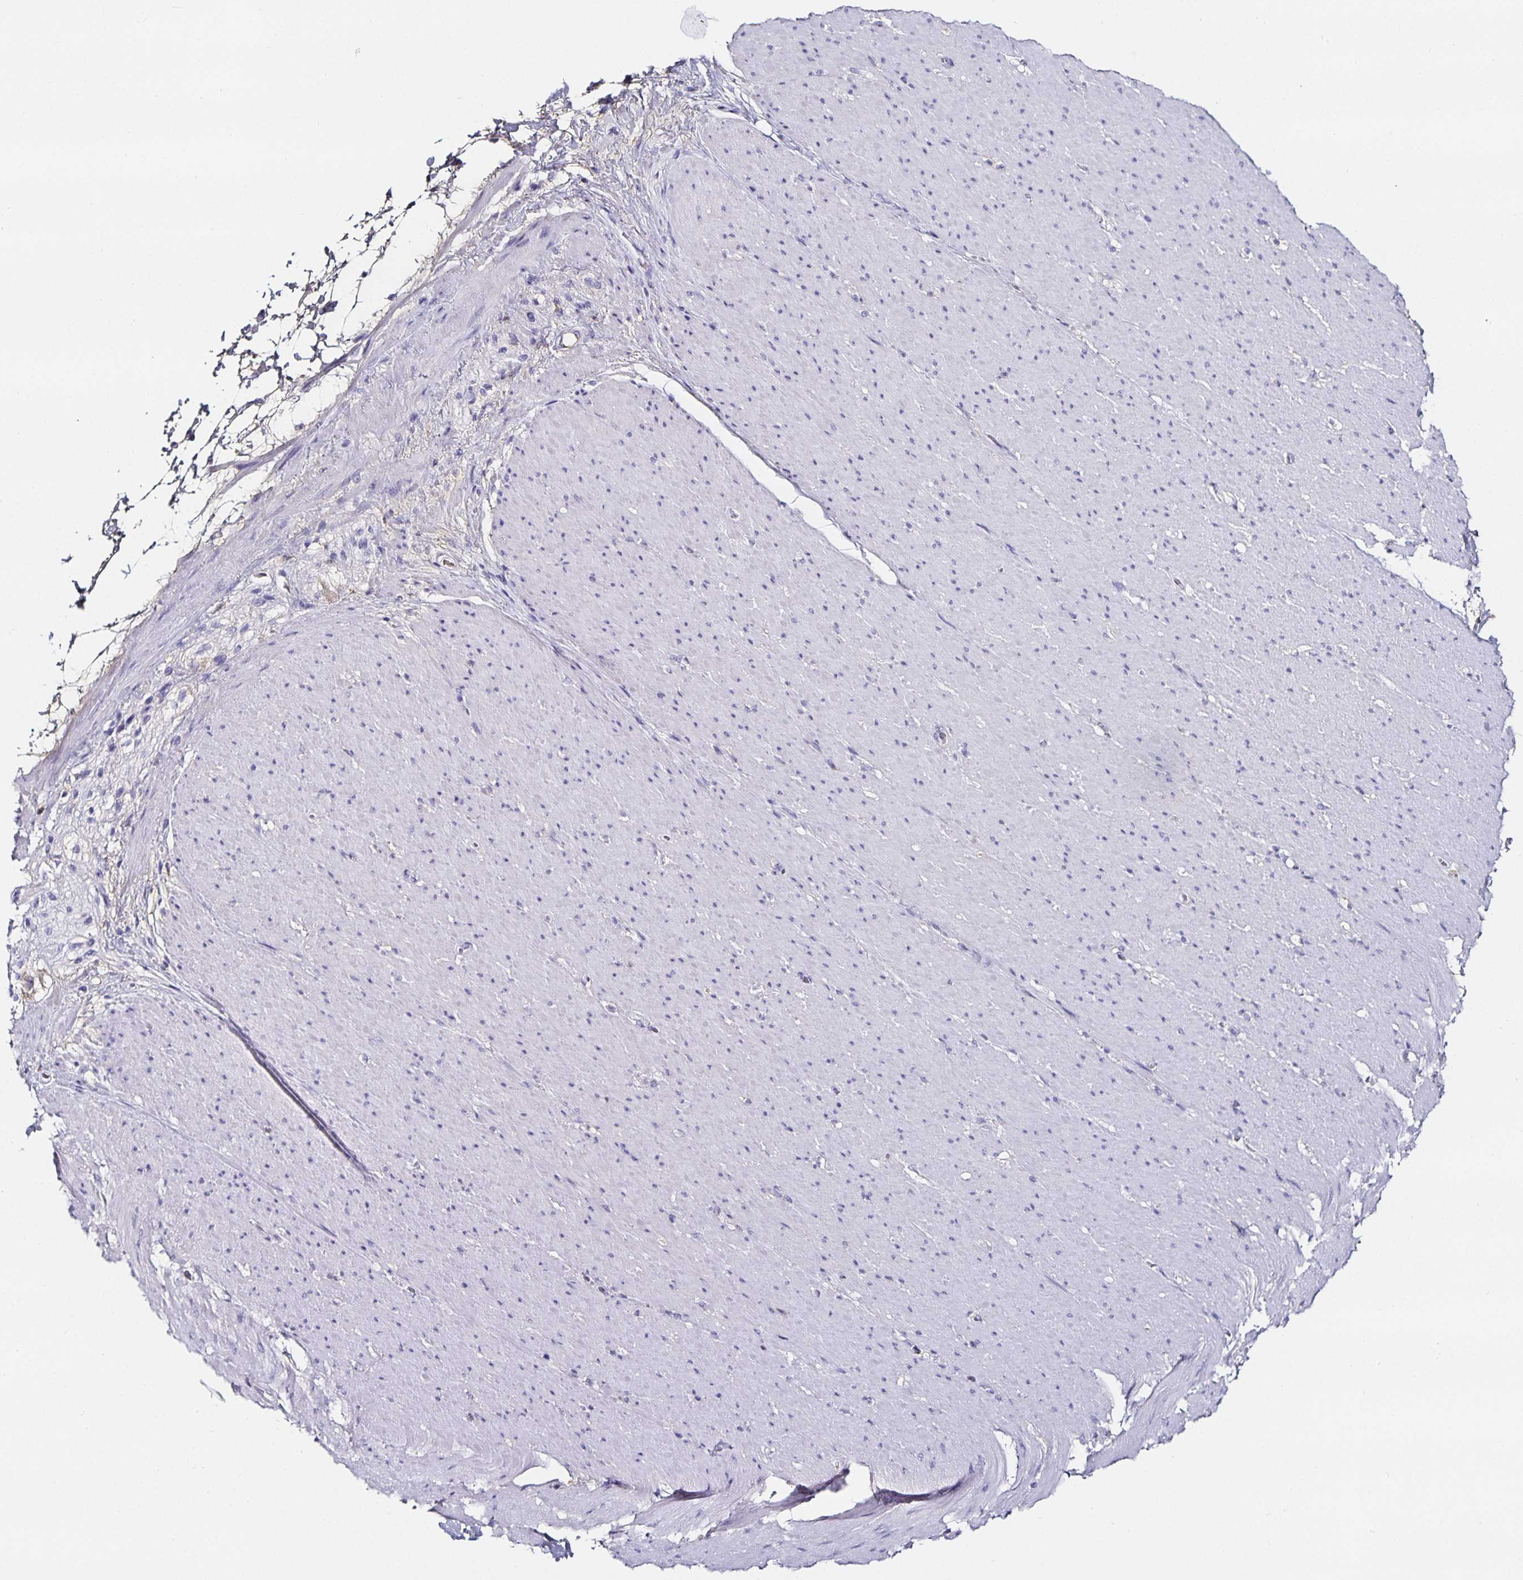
{"staining": {"intensity": "negative", "quantity": "none", "location": "none"}, "tissue": "smooth muscle", "cell_type": "Smooth muscle cells", "image_type": "normal", "snomed": [{"axis": "morphology", "description": "Normal tissue, NOS"}, {"axis": "topography", "description": "Smooth muscle"}, {"axis": "topography", "description": "Rectum"}], "caption": "DAB immunohistochemical staining of unremarkable smooth muscle demonstrates no significant expression in smooth muscle cells.", "gene": "TTR", "patient": {"sex": "male", "age": 53}}